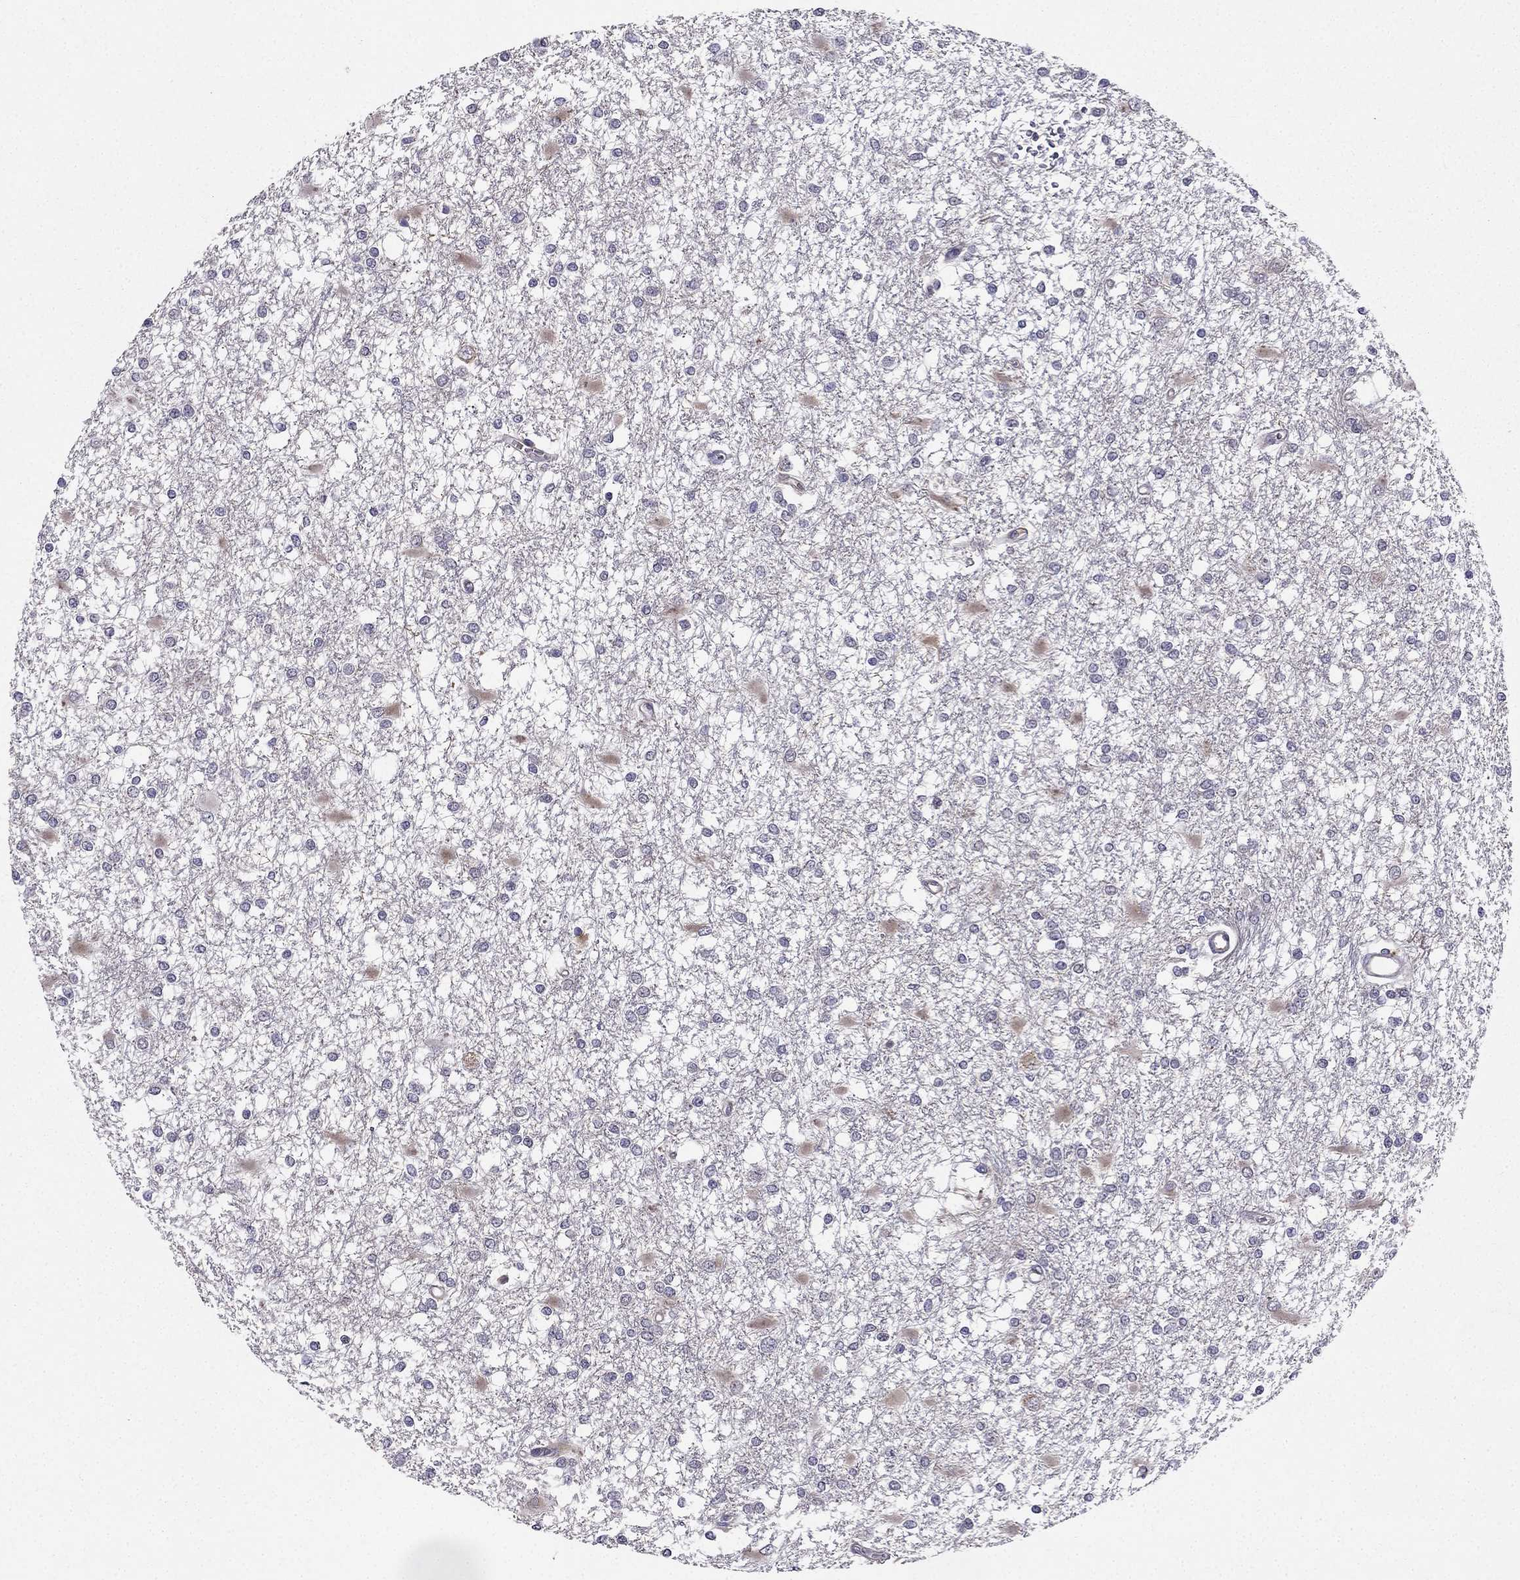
{"staining": {"intensity": "negative", "quantity": "none", "location": "none"}, "tissue": "glioma", "cell_type": "Tumor cells", "image_type": "cancer", "snomed": [{"axis": "morphology", "description": "Glioma, malignant, High grade"}, {"axis": "topography", "description": "Cerebral cortex"}], "caption": "The photomicrograph demonstrates no staining of tumor cells in high-grade glioma (malignant).", "gene": "ARHGEF28", "patient": {"sex": "male", "age": 79}}